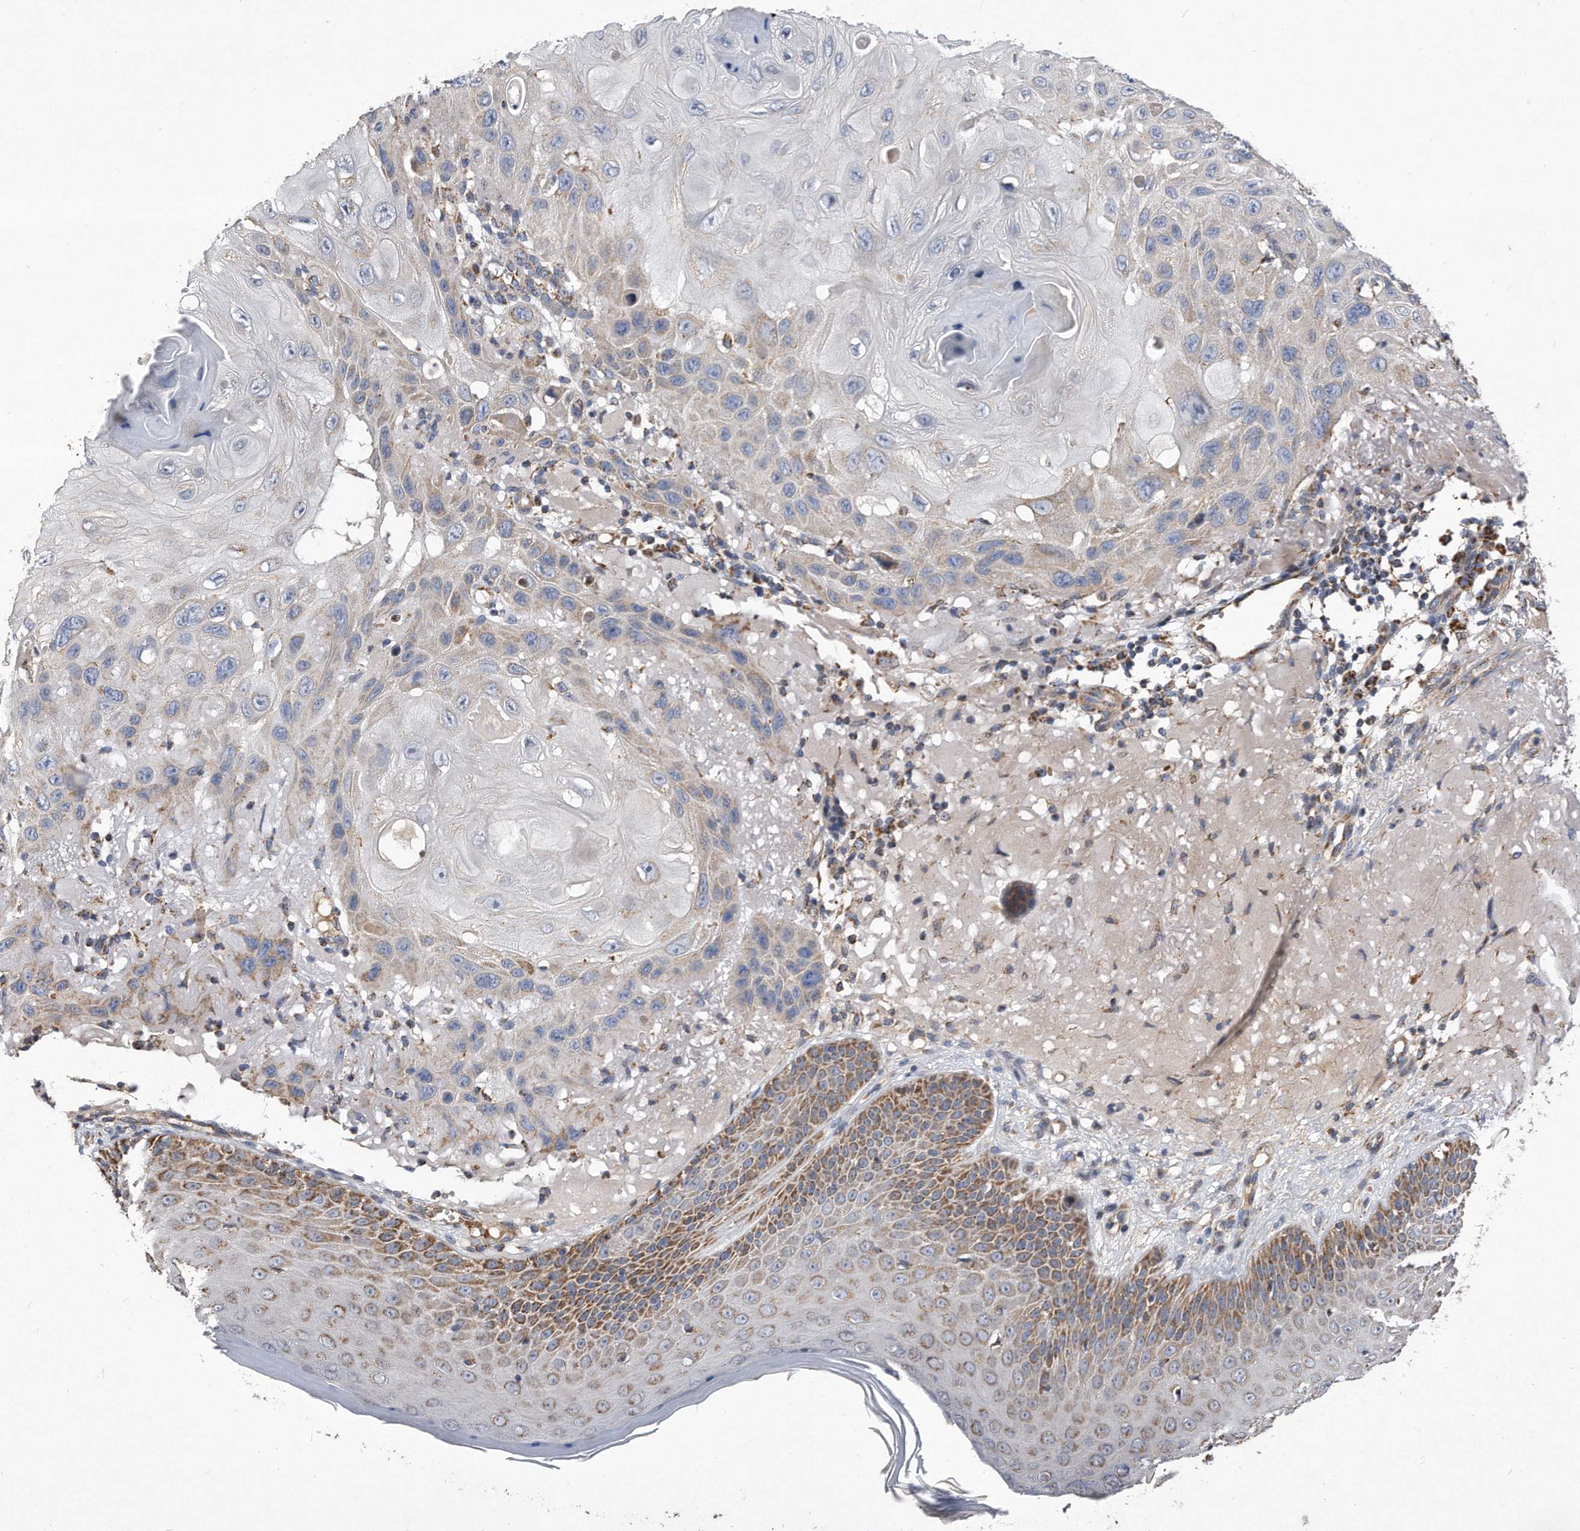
{"staining": {"intensity": "negative", "quantity": "none", "location": "none"}, "tissue": "skin cancer", "cell_type": "Tumor cells", "image_type": "cancer", "snomed": [{"axis": "morphology", "description": "Normal tissue, NOS"}, {"axis": "morphology", "description": "Squamous cell carcinoma, NOS"}, {"axis": "topography", "description": "Skin"}], "caption": "Immunohistochemical staining of human skin cancer displays no significant expression in tumor cells.", "gene": "PPP5C", "patient": {"sex": "female", "age": 96}}